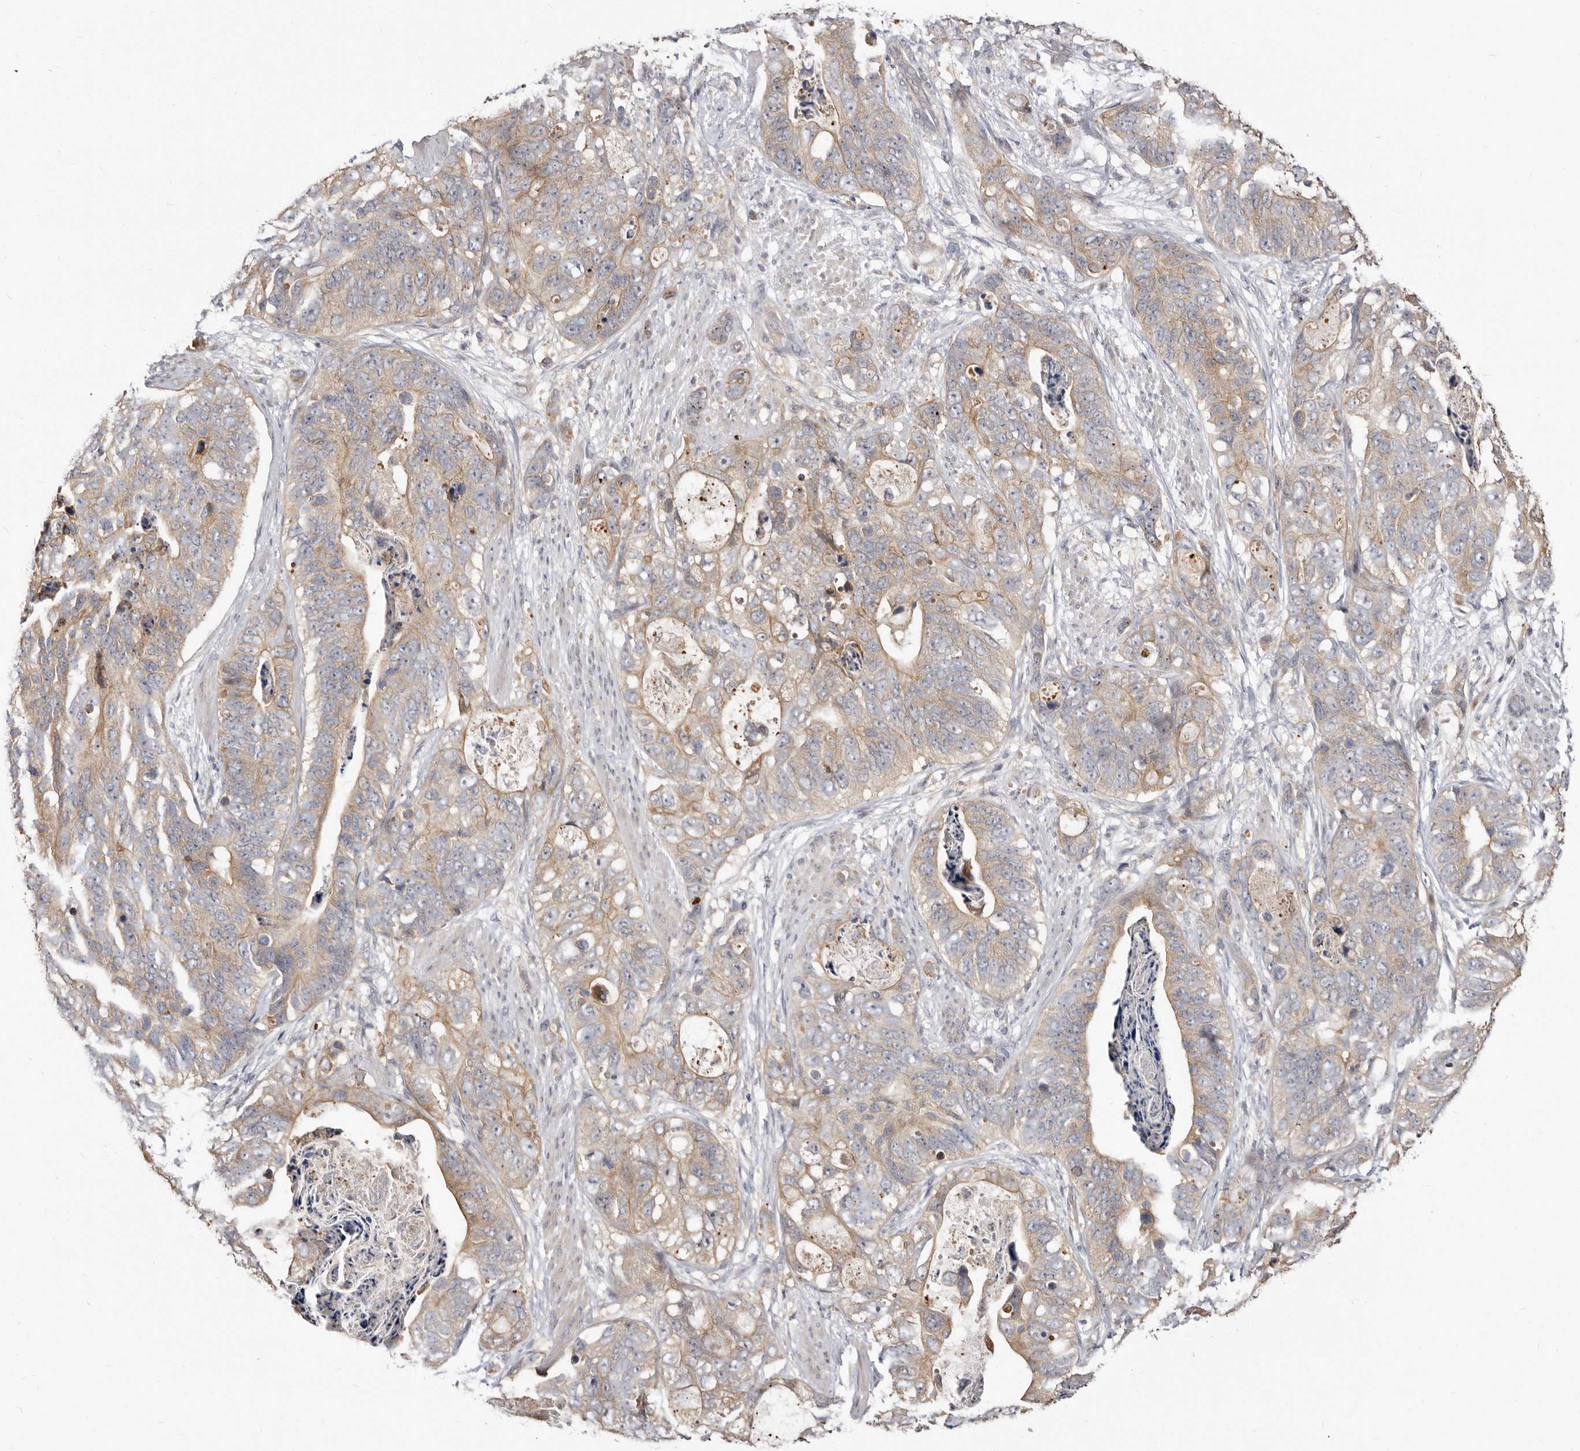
{"staining": {"intensity": "weak", "quantity": ">75%", "location": "cytoplasmic/membranous"}, "tissue": "stomach cancer", "cell_type": "Tumor cells", "image_type": "cancer", "snomed": [{"axis": "morphology", "description": "Adenocarcinoma, NOS"}, {"axis": "topography", "description": "Stomach"}], "caption": "Protein staining of stomach cancer (adenocarcinoma) tissue demonstrates weak cytoplasmic/membranous positivity in approximately >75% of tumor cells.", "gene": "TC2N", "patient": {"sex": "female", "age": 89}}